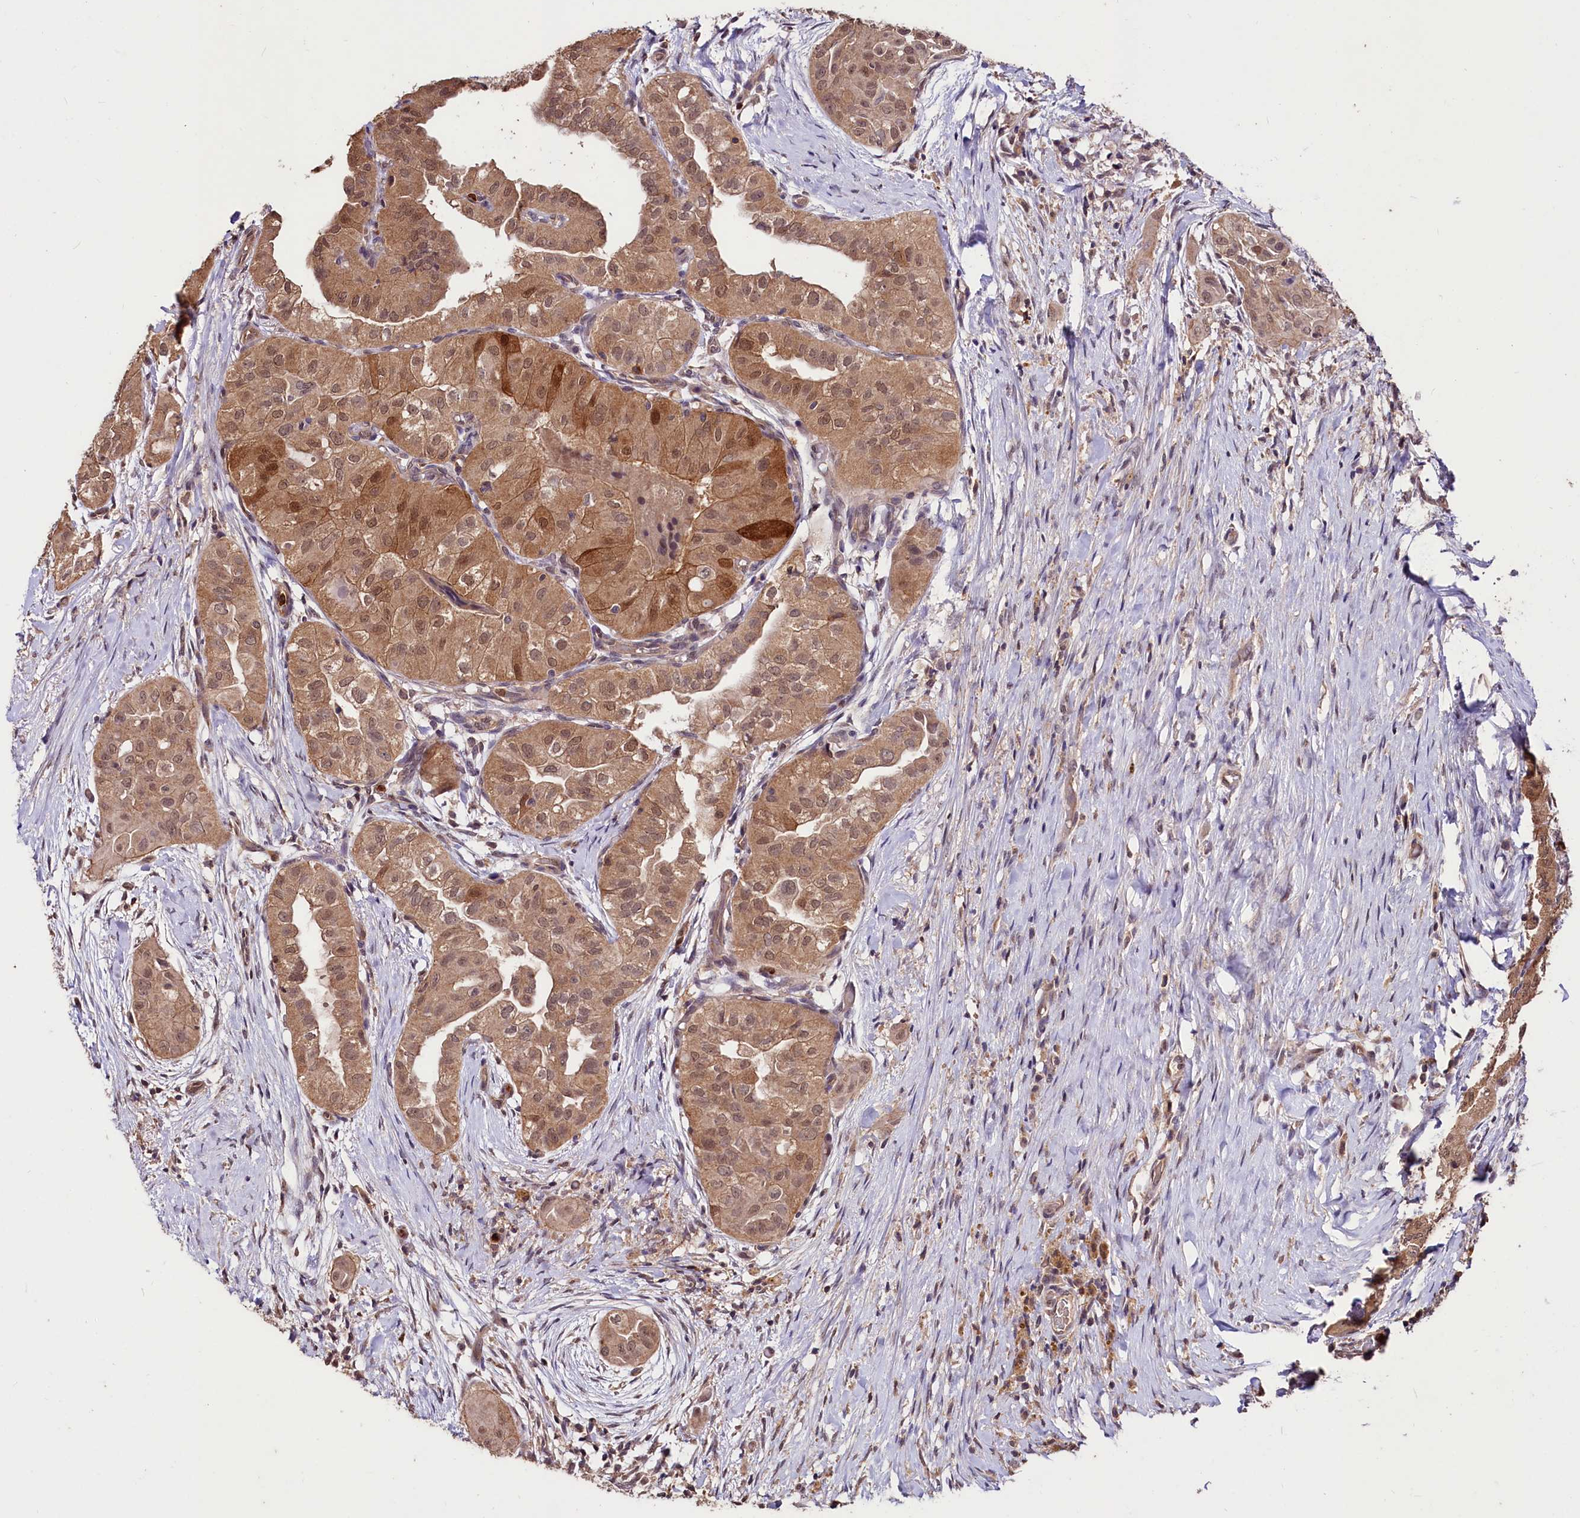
{"staining": {"intensity": "moderate", "quantity": ">75%", "location": "cytoplasmic/membranous,nuclear"}, "tissue": "thyroid cancer", "cell_type": "Tumor cells", "image_type": "cancer", "snomed": [{"axis": "morphology", "description": "Papillary adenocarcinoma, NOS"}, {"axis": "topography", "description": "Thyroid gland"}], "caption": "Human papillary adenocarcinoma (thyroid) stained with a brown dye reveals moderate cytoplasmic/membranous and nuclear positive positivity in about >75% of tumor cells.", "gene": "KLRB1", "patient": {"sex": "female", "age": 59}}